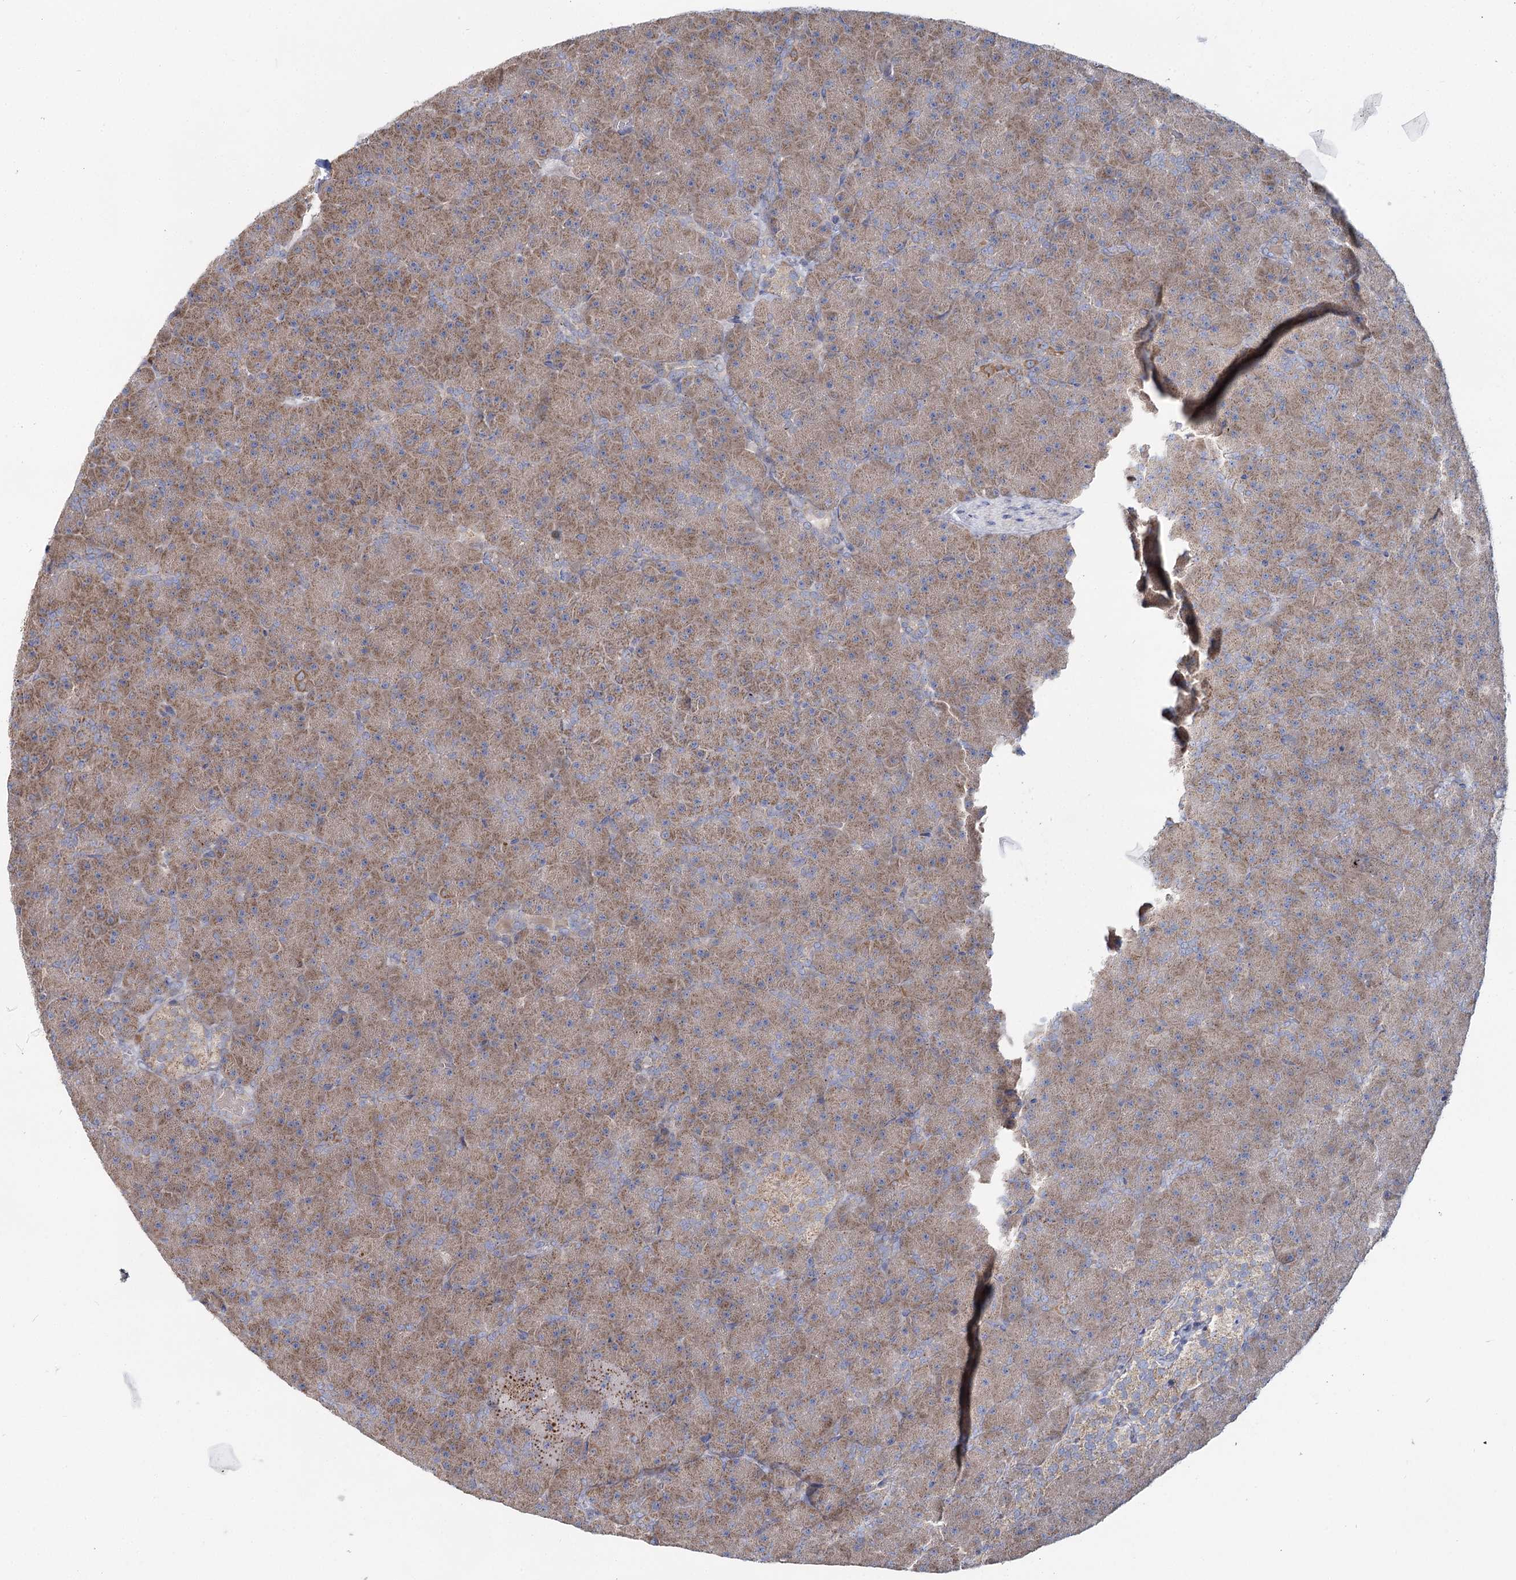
{"staining": {"intensity": "moderate", "quantity": ">75%", "location": "cytoplasmic/membranous"}, "tissue": "pancreas", "cell_type": "Exocrine glandular cells", "image_type": "normal", "snomed": [{"axis": "morphology", "description": "Normal tissue, NOS"}, {"axis": "topography", "description": "Pancreas"}], "caption": "A micrograph of human pancreas stained for a protein reveals moderate cytoplasmic/membranous brown staining in exocrine glandular cells.", "gene": "ACOX2", "patient": {"sex": "male", "age": 36}}